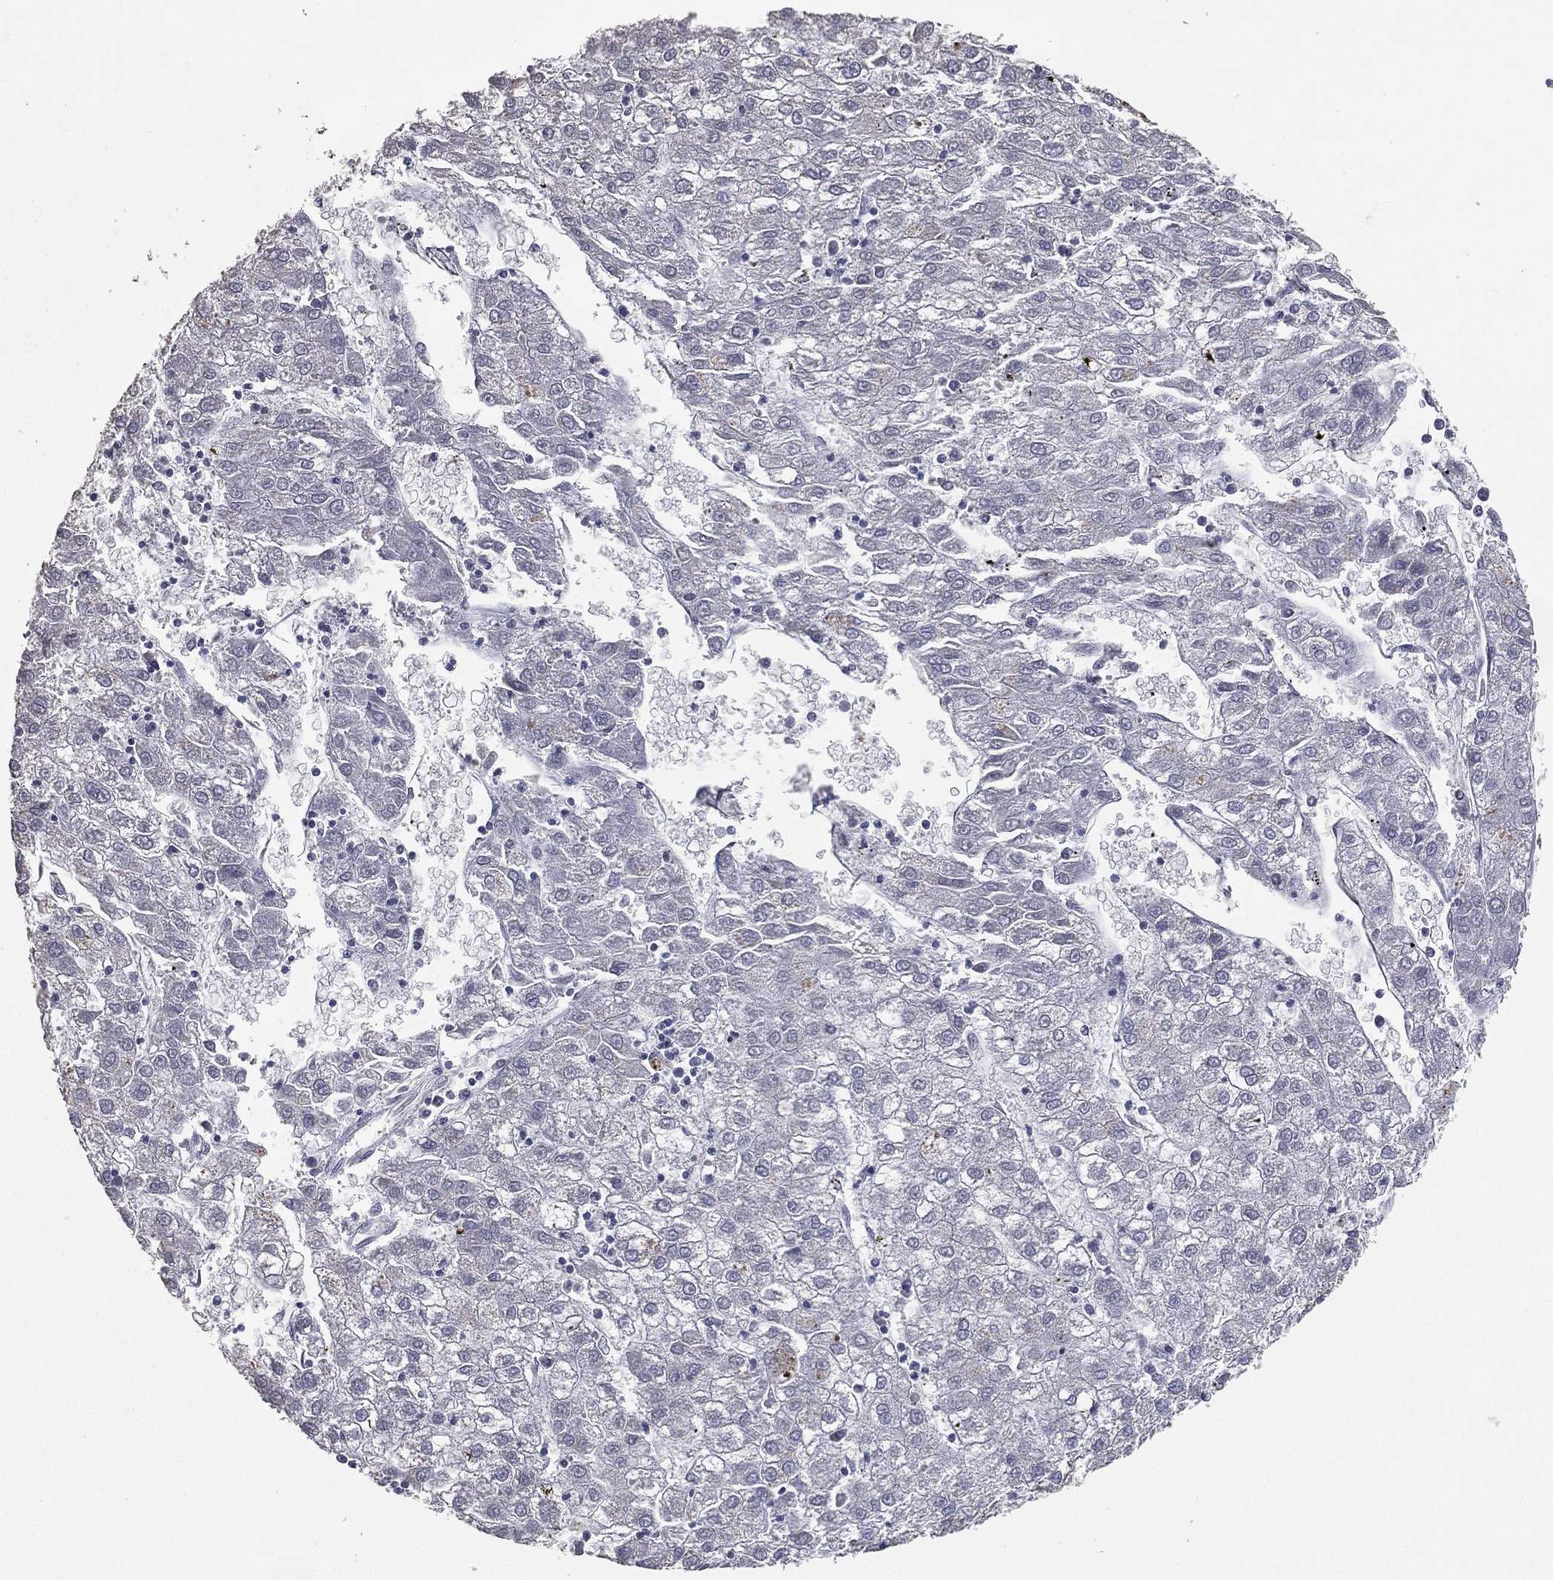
{"staining": {"intensity": "negative", "quantity": "none", "location": "none"}, "tissue": "liver cancer", "cell_type": "Tumor cells", "image_type": "cancer", "snomed": [{"axis": "morphology", "description": "Carcinoma, Hepatocellular, NOS"}, {"axis": "topography", "description": "Liver"}], "caption": "Liver cancer (hepatocellular carcinoma) was stained to show a protein in brown. There is no significant expression in tumor cells. (IHC, brightfield microscopy, high magnification).", "gene": "ESX1", "patient": {"sex": "male", "age": 72}}